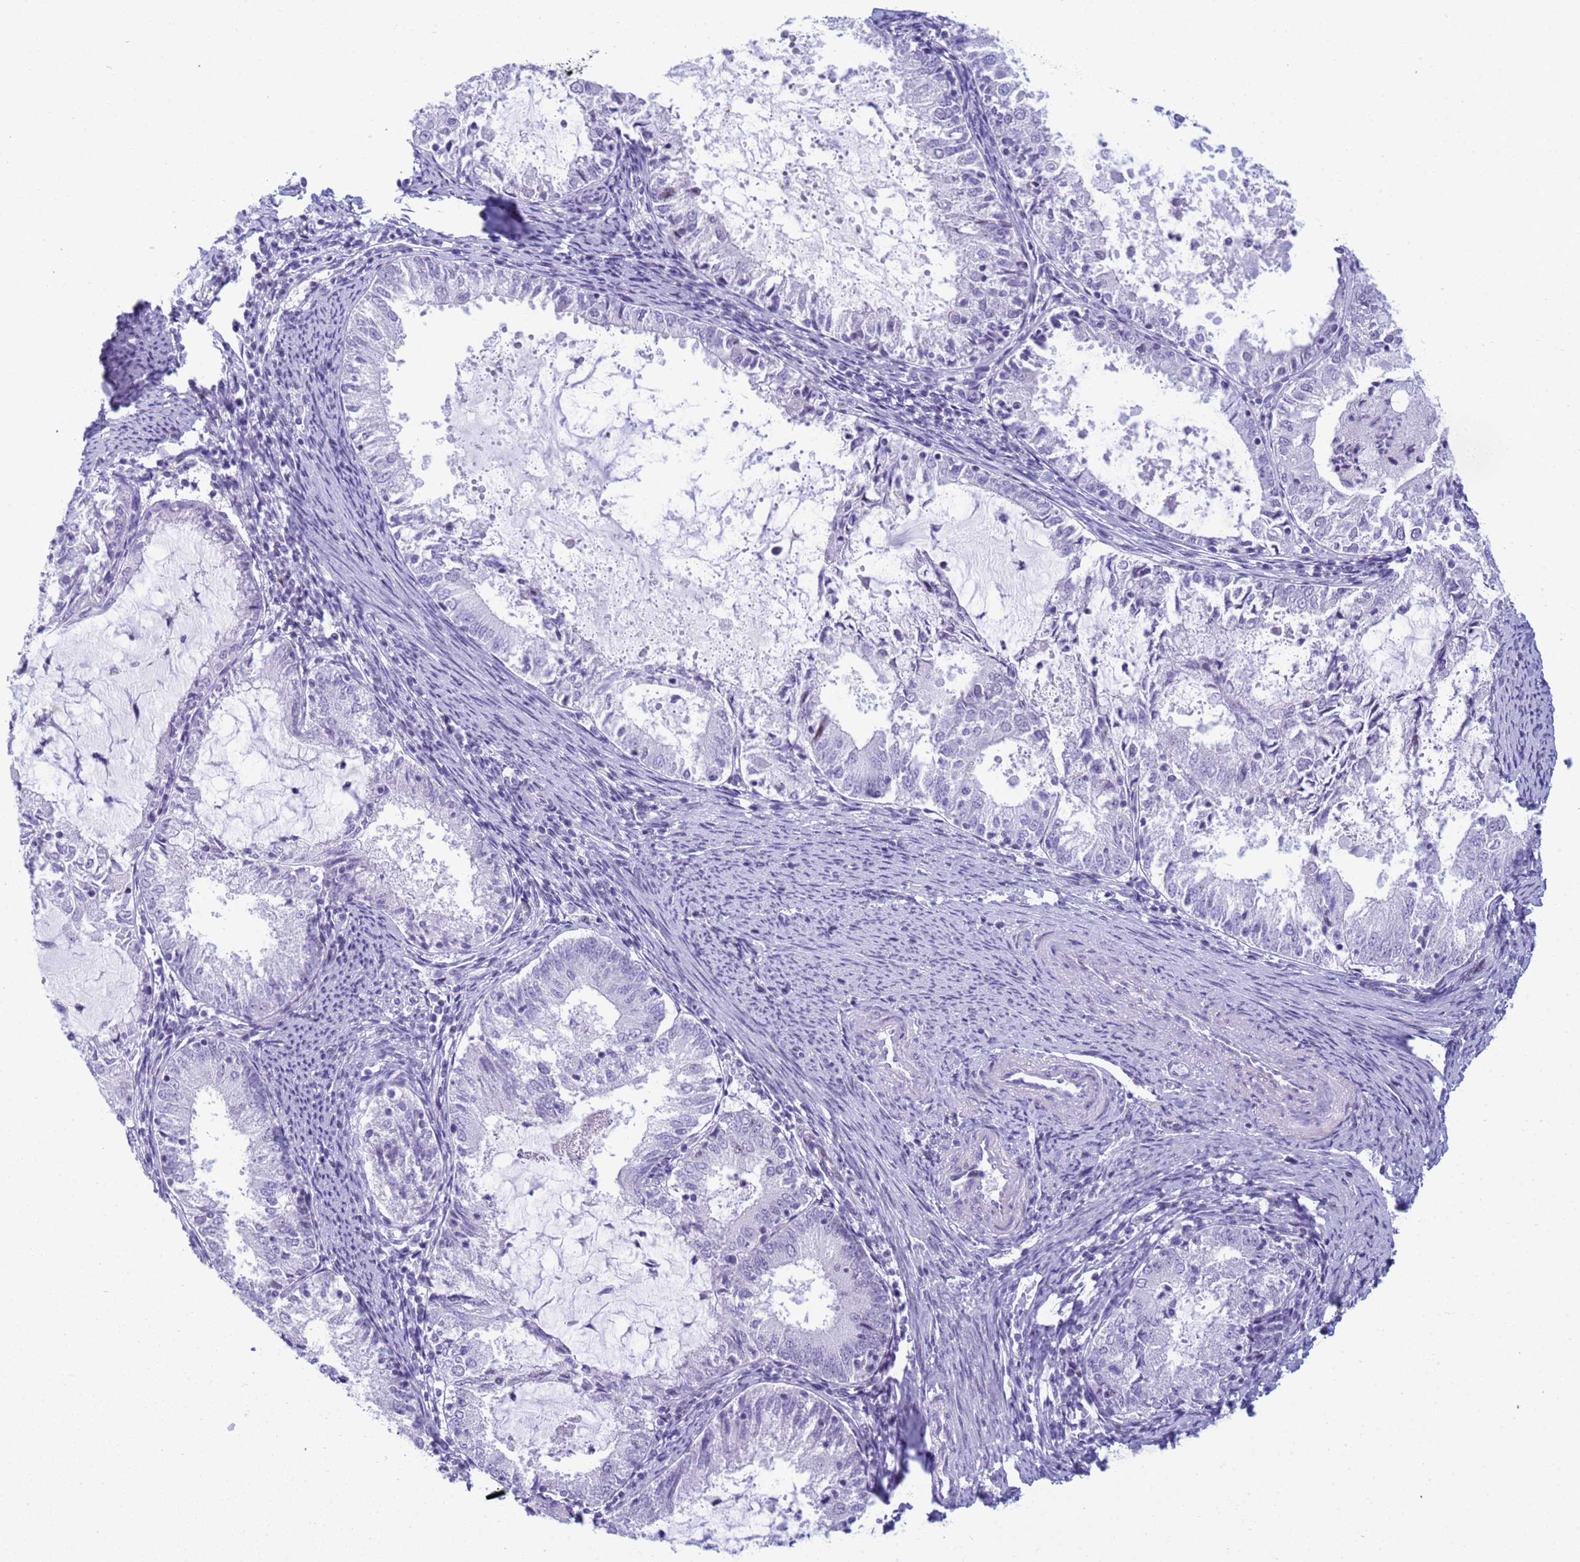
{"staining": {"intensity": "negative", "quantity": "none", "location": "none"}, "tissue": "endometrial cancer", "cell_type": "Tumor cells", "image_type": "cancer", "snomed": [{"axis": "morphology", "description": "Adenocarcinoma, NOS"}, {"axis": "topography", "description": "Endometrium"}], "caption": "A histopathology image of endometrial cancer stained for a protein displays no brown staining in tumor cells.", "gene": "SNX20", "patient": {"sex": "female", "age": 57}}